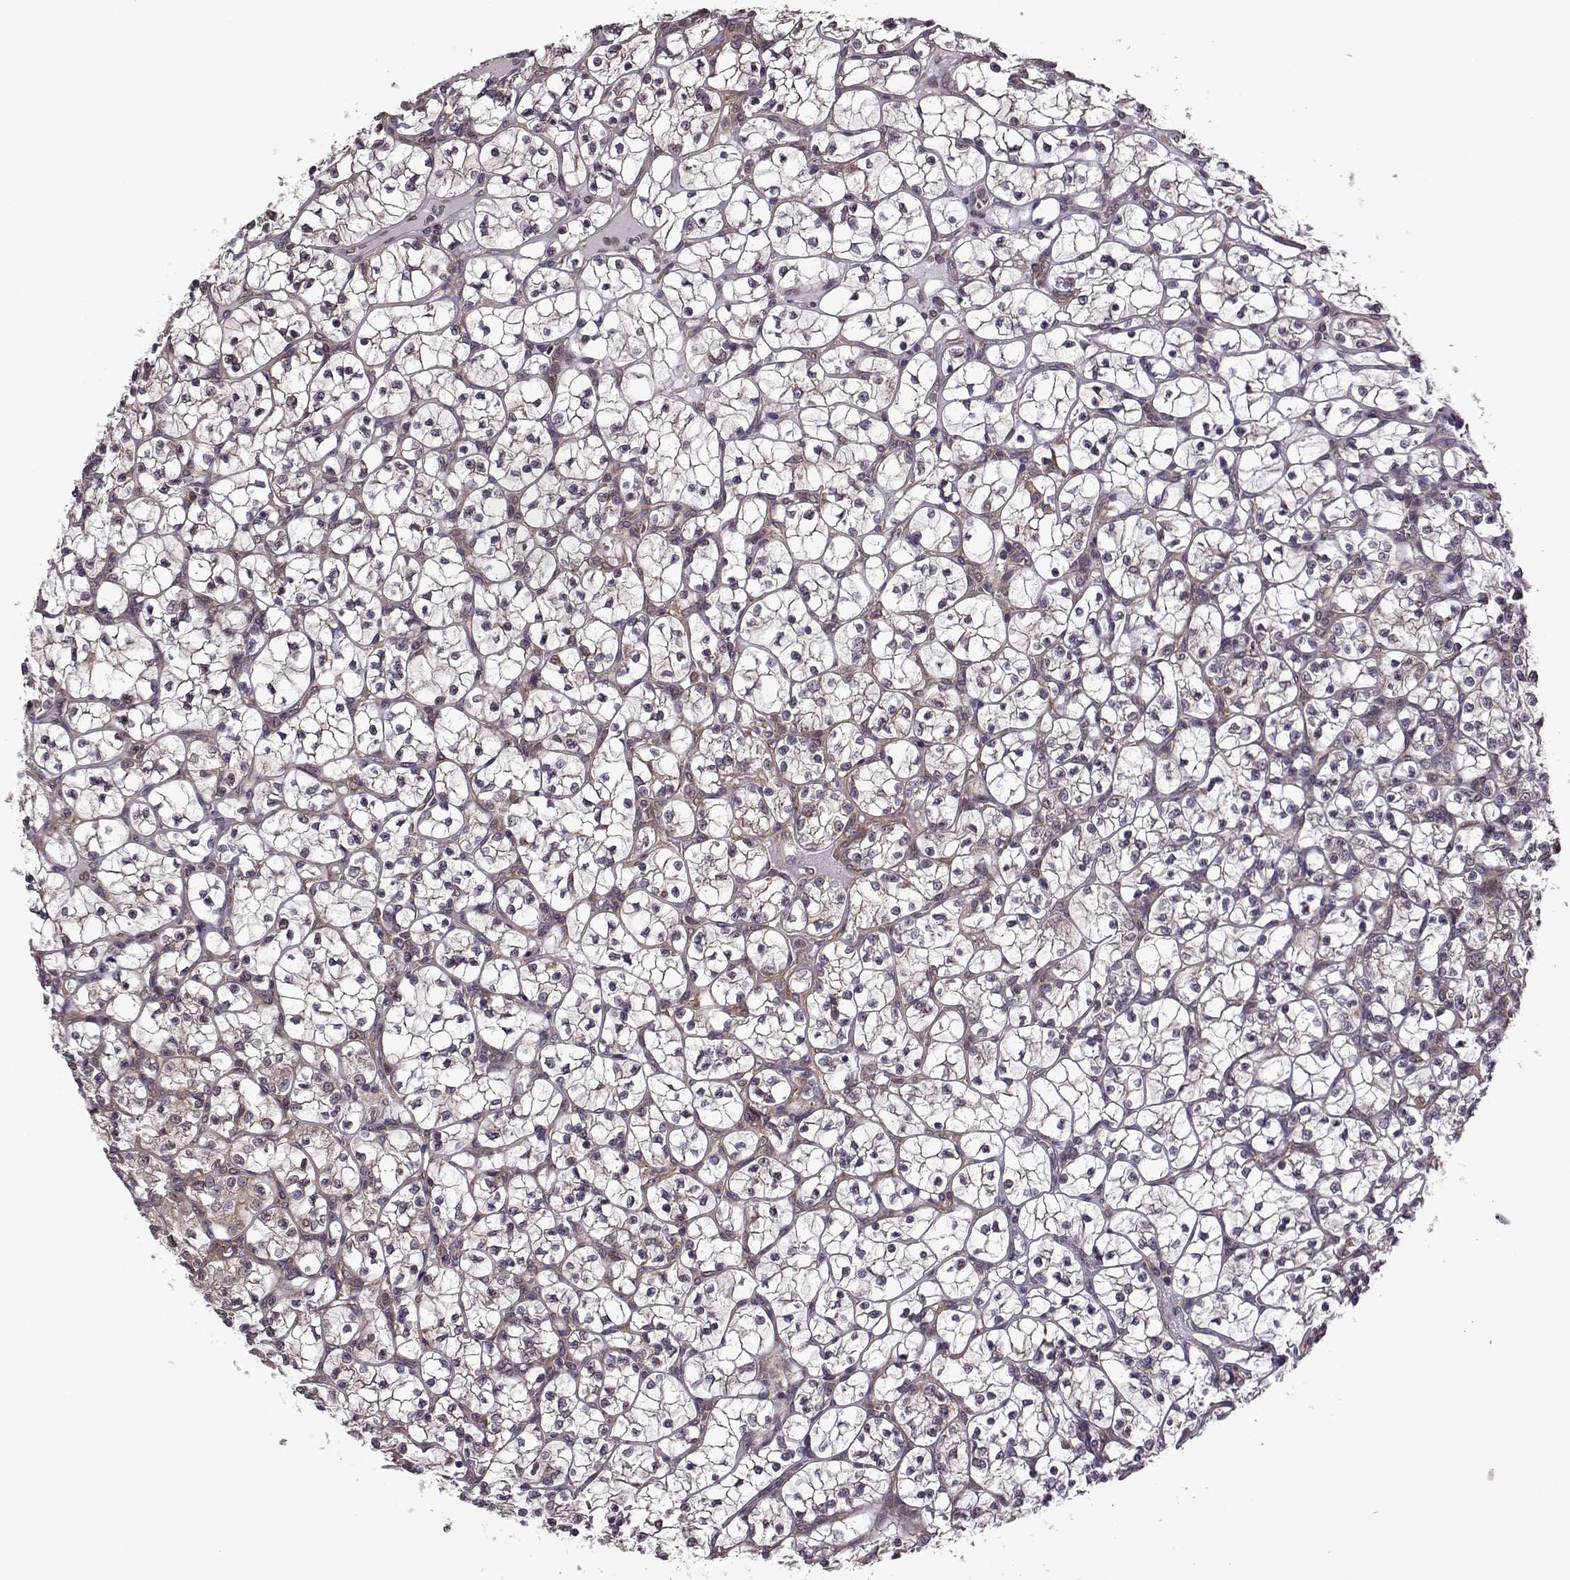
{"staining": {"intensity": "moderate", "quantity": ">75%", "location": "nuclear"}, "tissue": "renal cancer", "cell_type": "Tumor cells", "image_type": "cancer", "snomed": [{"axis": "morphology", "description": "Adenocarcinoma, NOS"}, {"axis": "topography", "description": "Kidney"}], "caption": "An image showing moderate nuclear positivity in about >75% of tumor cells in adenocarcinoma (renal), as visualized by brown immunohistochemical staining.", "gene": "URI1", "patient": {"sex": "female", "age": 89}}